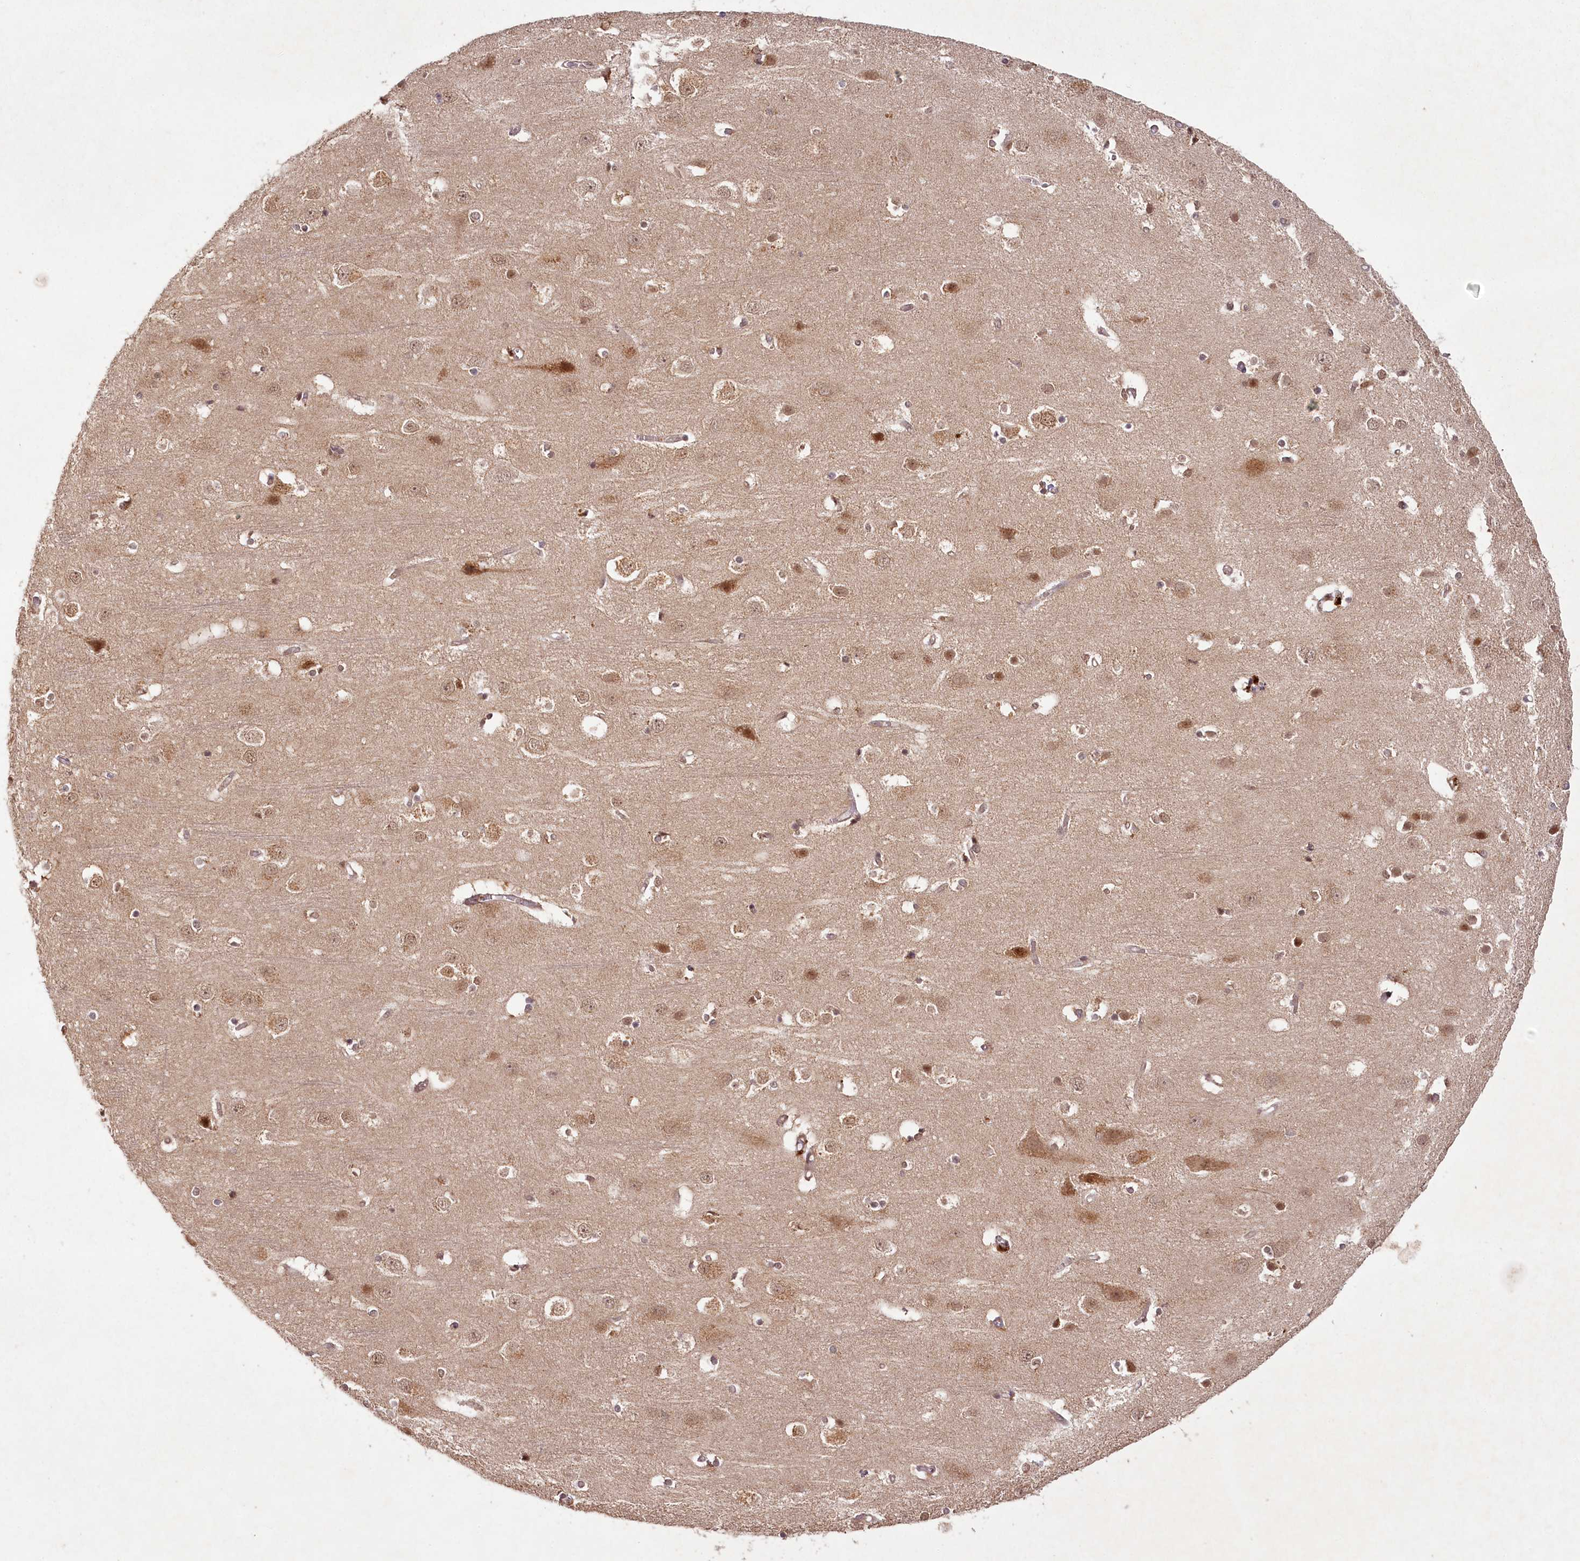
{"staining": {"intensity": "moderate", "quantity": "25%-75%", "location": "cytoplasmic/membranous,nuclear"}, "tissue": "cerebral cortex", "cell_type": "Endothelial cells", "image_type": "normal", "snomed": [{"axis": "morphology", "description": "Normal tissue, NOS"}, {"axis": "topography", "description": "Cerebral cortex"}], "caption": "Immunohistochemistry (DAB (3,3'-diaminobenzidine)) staining of normal human cerebral cortex exhibits moderate cytoplasmic/membranous,nuclear protein positivity in about 25%-75% of endothelial cells. The staining was performed using DAB, with brown indicating positive protein expression. Nuclei are stained blue with hematoxylin.", "gene": "MICU1", "patient": {"sex": "male", "age": 54}}